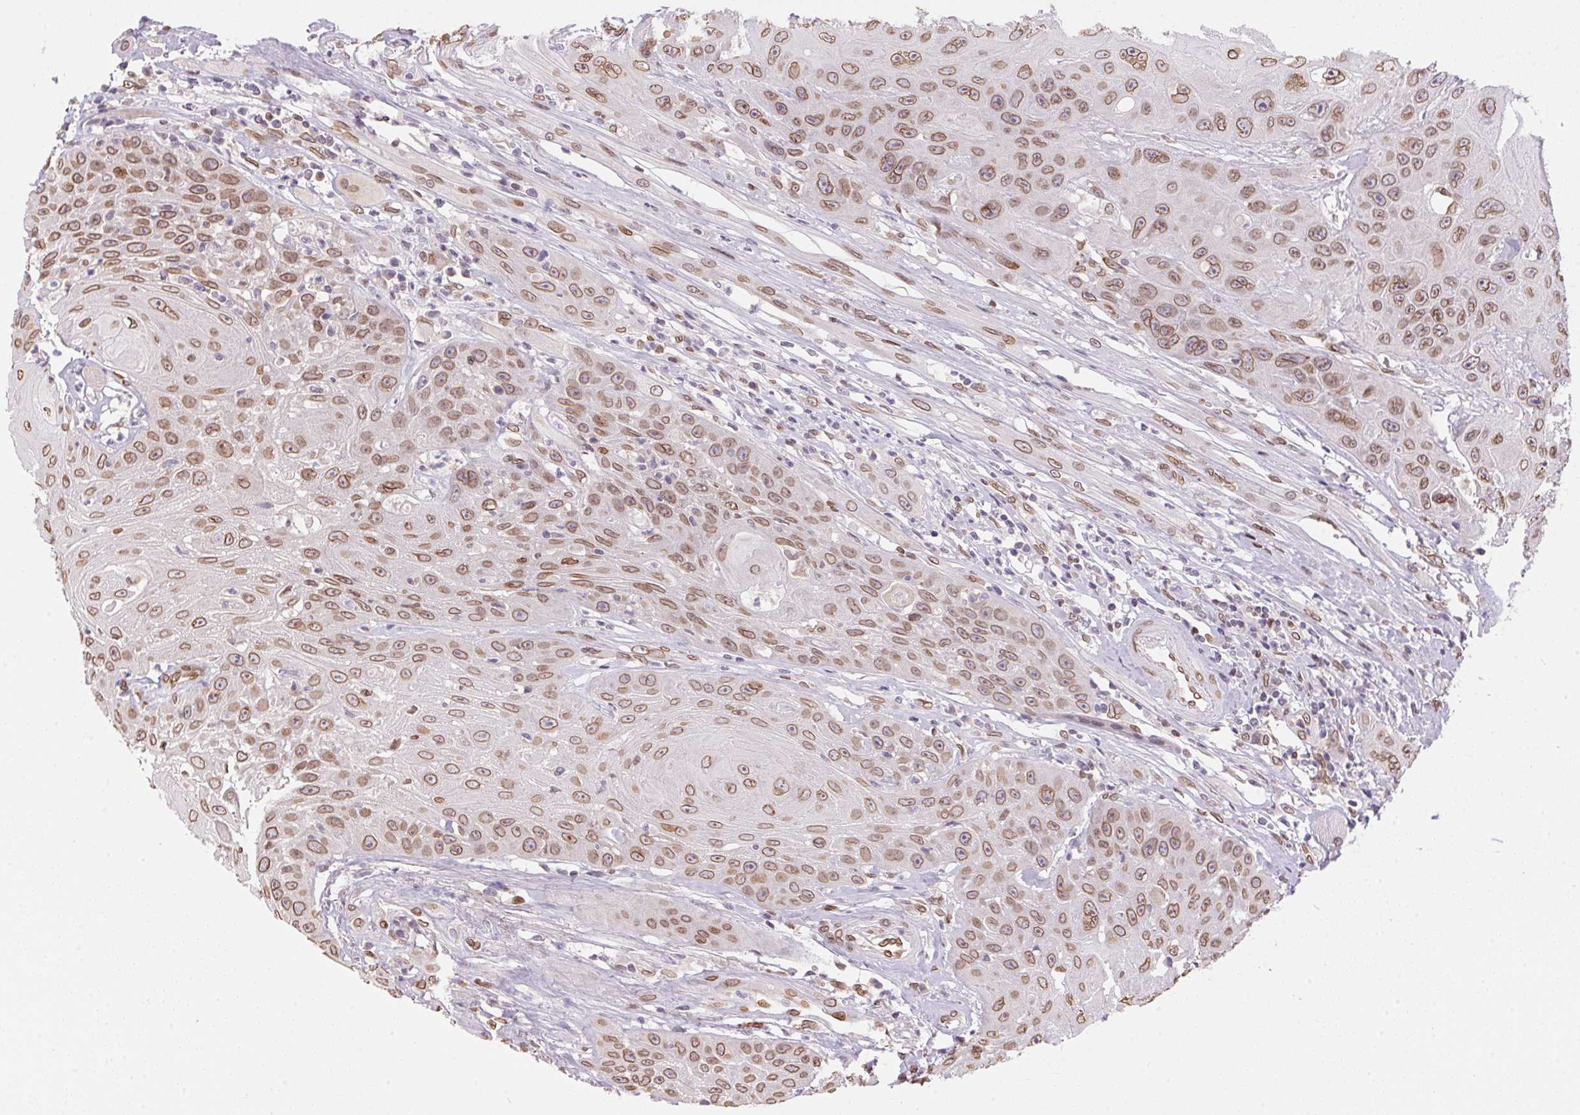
{"staining": {"intensity": "moderate", "quantity": ">75%", "location": "cytoplasmic/membranous,nuclear"}, "tissue": "head and neck cancer", "cell_type": "Tumor cells", "image_type": "cancer", "snomed": [{"axis": "morphology", "description": "Squamous cell carcinoma, NOS"}, {"axis": "topography", "description": "Head-Neck"}], "caption": "Head and neck squamous cell carcinoma was stained to show a protein in brown. There is medium levels of moderate cytoplasmic/membranous and nuclear staining in about >75% of tumor cells.", "gene": "TMEM175", "patient": {"sex": "female", "age": 59}}